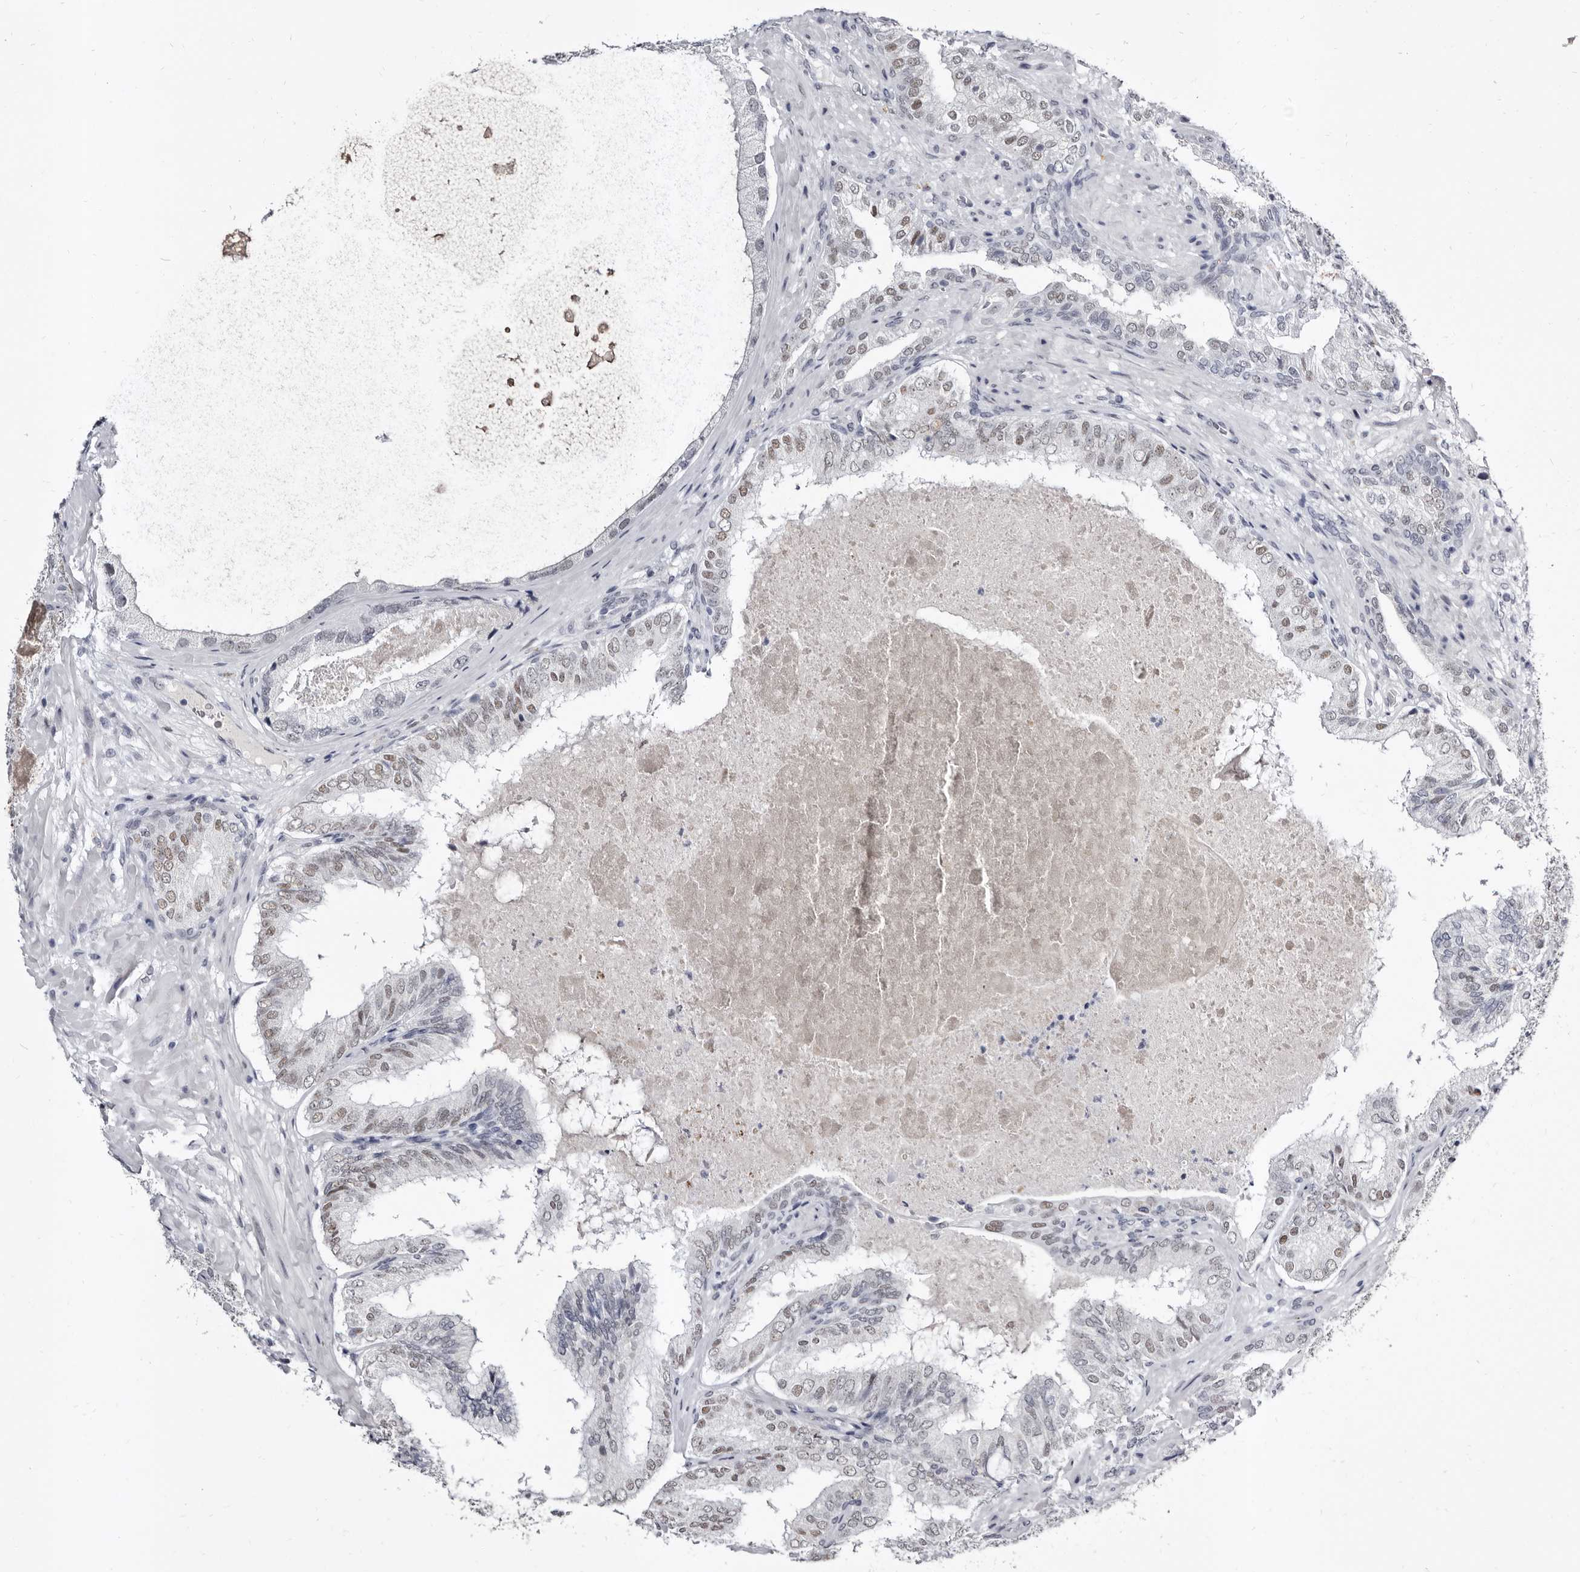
{"staining": {"intensity": "weak", "quantity": "<25%", "location": "nuclear"}, "tissue": "prostate cancer", "cell_type": "Tumor cells", "image_type": "cancer", "snomed": [{"axis": "morphology", "description": "Normal tissue, NOS"}, {"axis": "morphology", "description": "Adenocarcinoma, High grade"}, {"axis": "topography", "description": "Prostate"}, {"axis": "topography", "description": "Peripheral nerve tissue"}], "caption": "Tumor cells are negative for brown protein staining in prostate cancer (high-grade adenocarcinoma).", "gene": "ZNF326", "patient": {"sex": "male", "age": 59}}